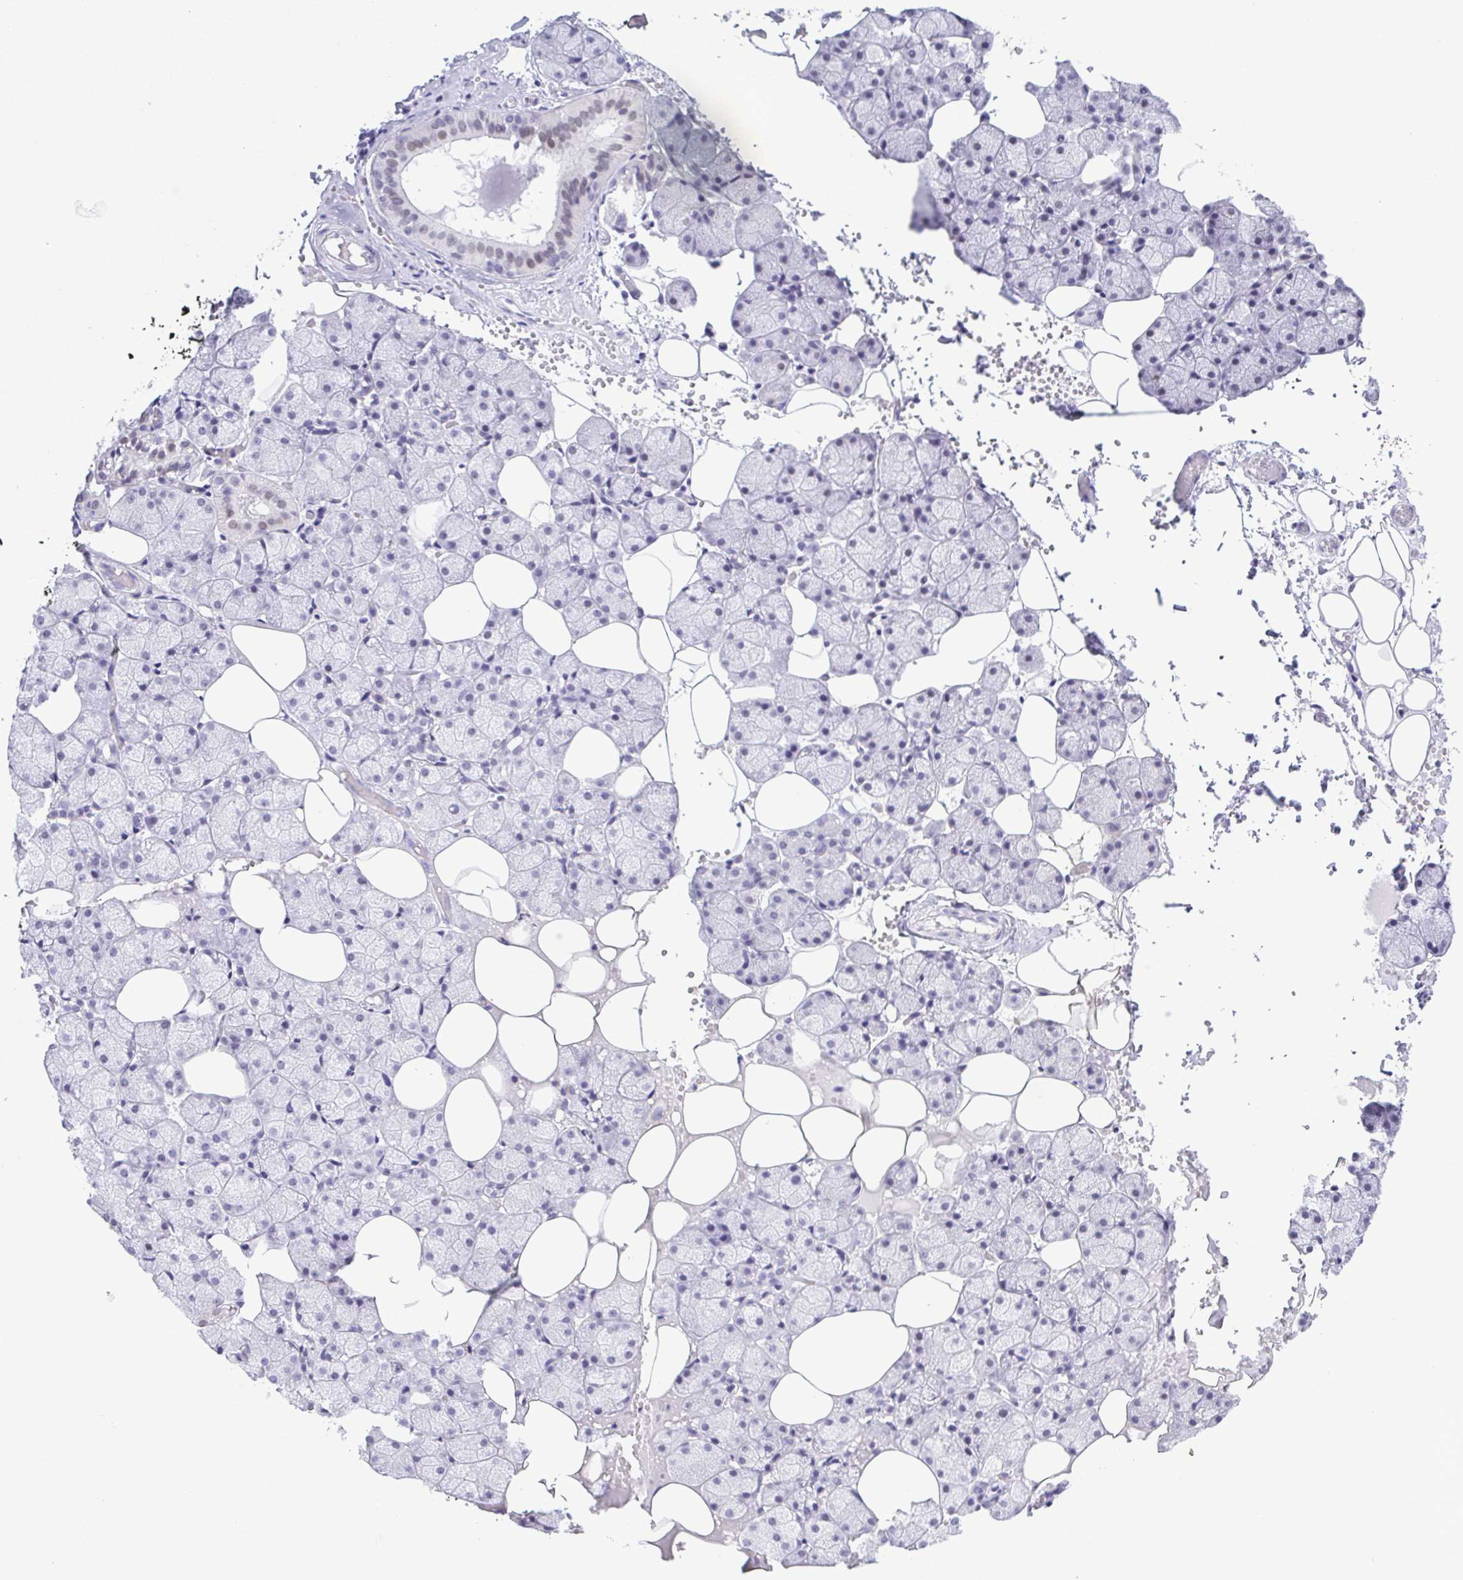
{"staining": {"intensity": "weak", "quantity": "<25%", "location": "nuclear"}, "tissue": "salivary gland", "cell_type": "Glandular cells", "image_type": "normal", "snomed": [{"axis": "morphology", "description": "Normal tissue, NOS"}, {"axis": "topography", "description": "Salivary gland"}], "caption": "A high-resolution photomicrograph shows immunohistochemistry staining of normal salivary gland, which shows no significant staining in glandular cells. (DAB (3,3'-diaminobenzidine) IHC visualized using brightfield microscopy, high magnification).", "gene": "SUGP2", "patient": {"sex": "male", "age": 38}}